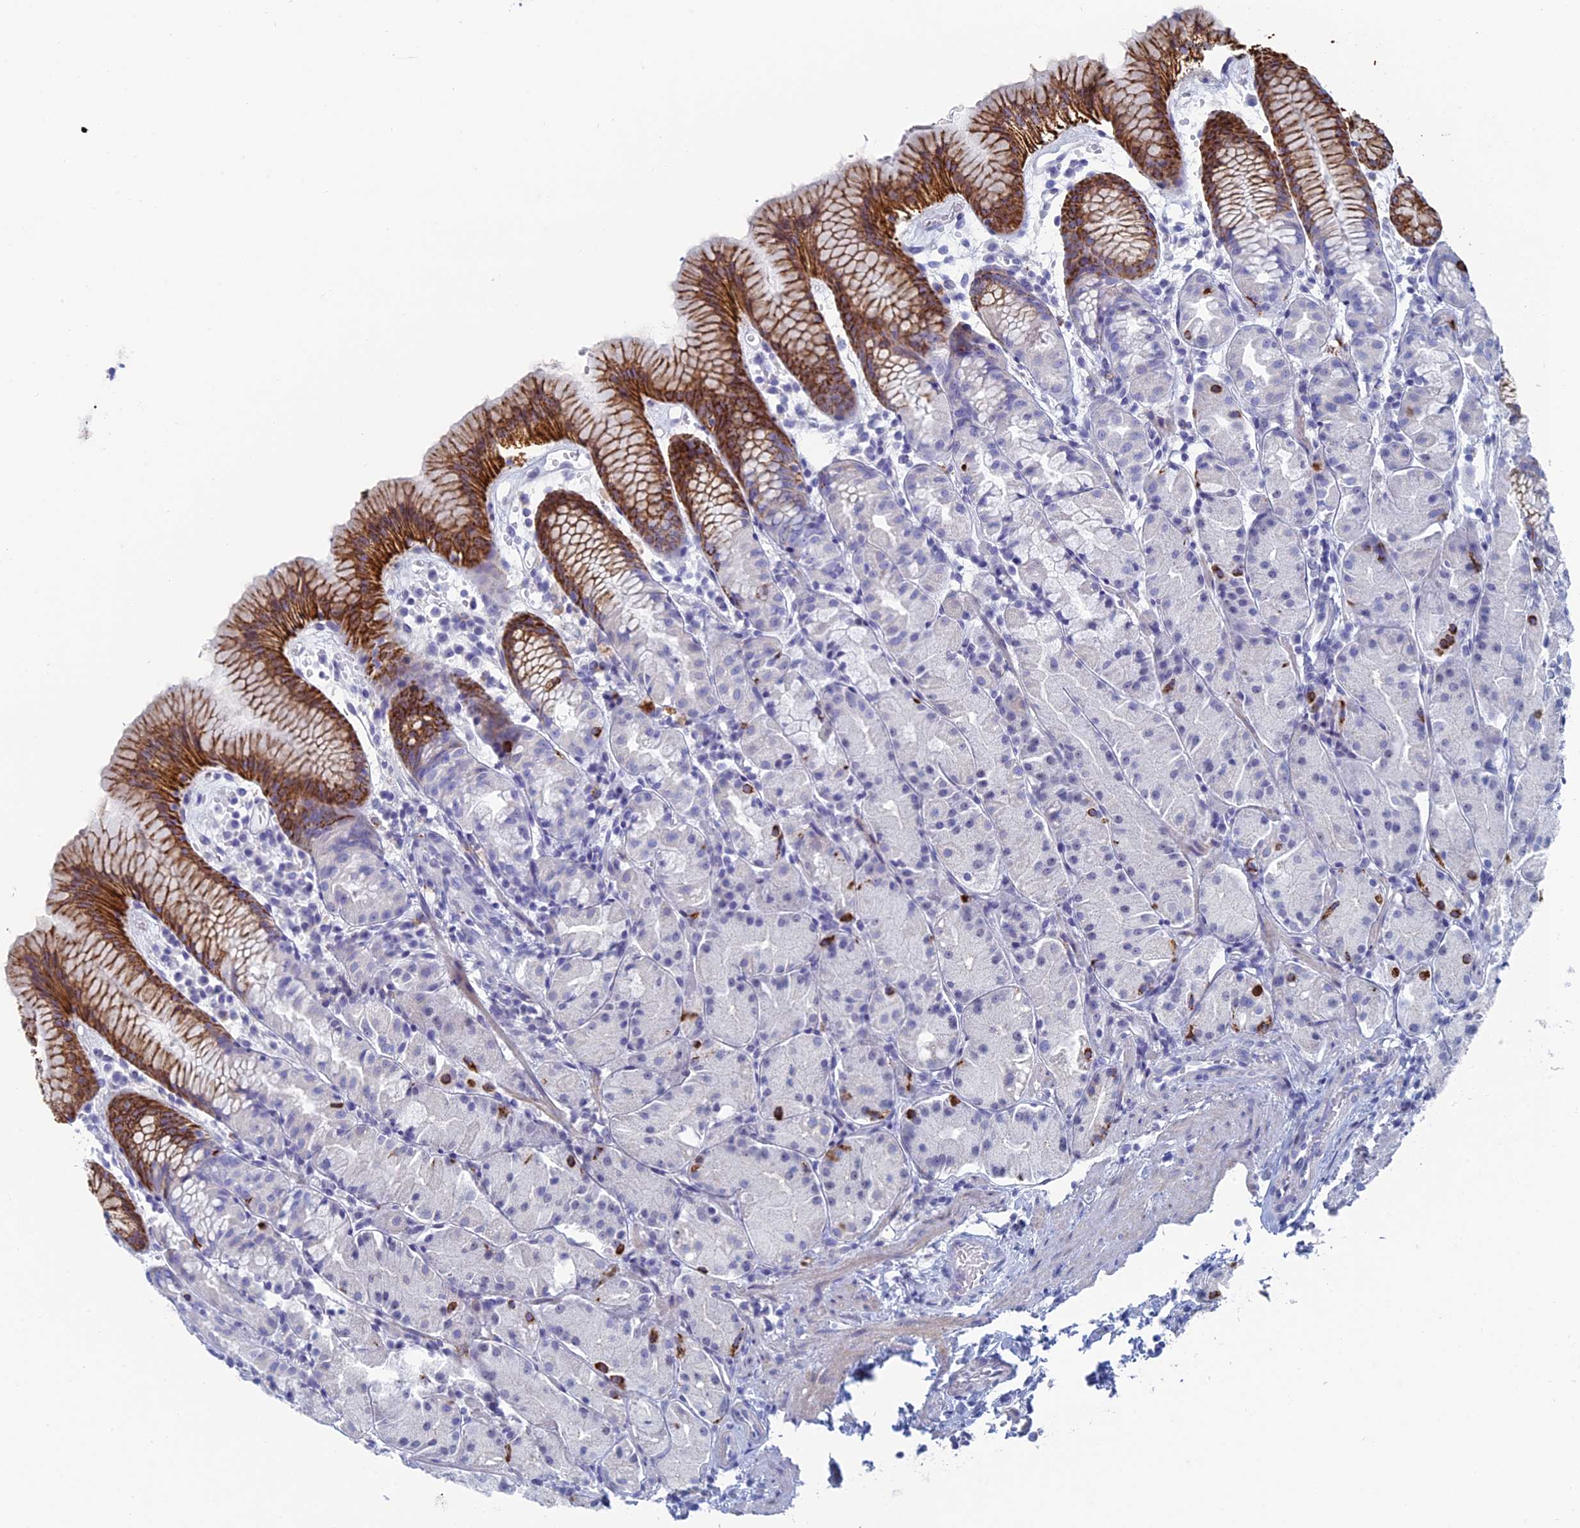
{"staining": {"intensity": "strong", "quantity": "25%-75%", "location": "cytoplasmic/membranous"}, "tissue": "stomach", "cell_type": "Glandular cells", "image_type": "normal", "snomed": [{"axis": "morphology", "description": "Normal tissue, NOS"}, {"axis": "topography", "description": "Stomach, upper"}], "caption": "Protein expression analysis of benign stomach displays strong cytoplasmic/membranous positivity in about 25%-75% of glandular cells.", "gene": "ALMS1", "patient": {"sex": "male", "age": 47}}